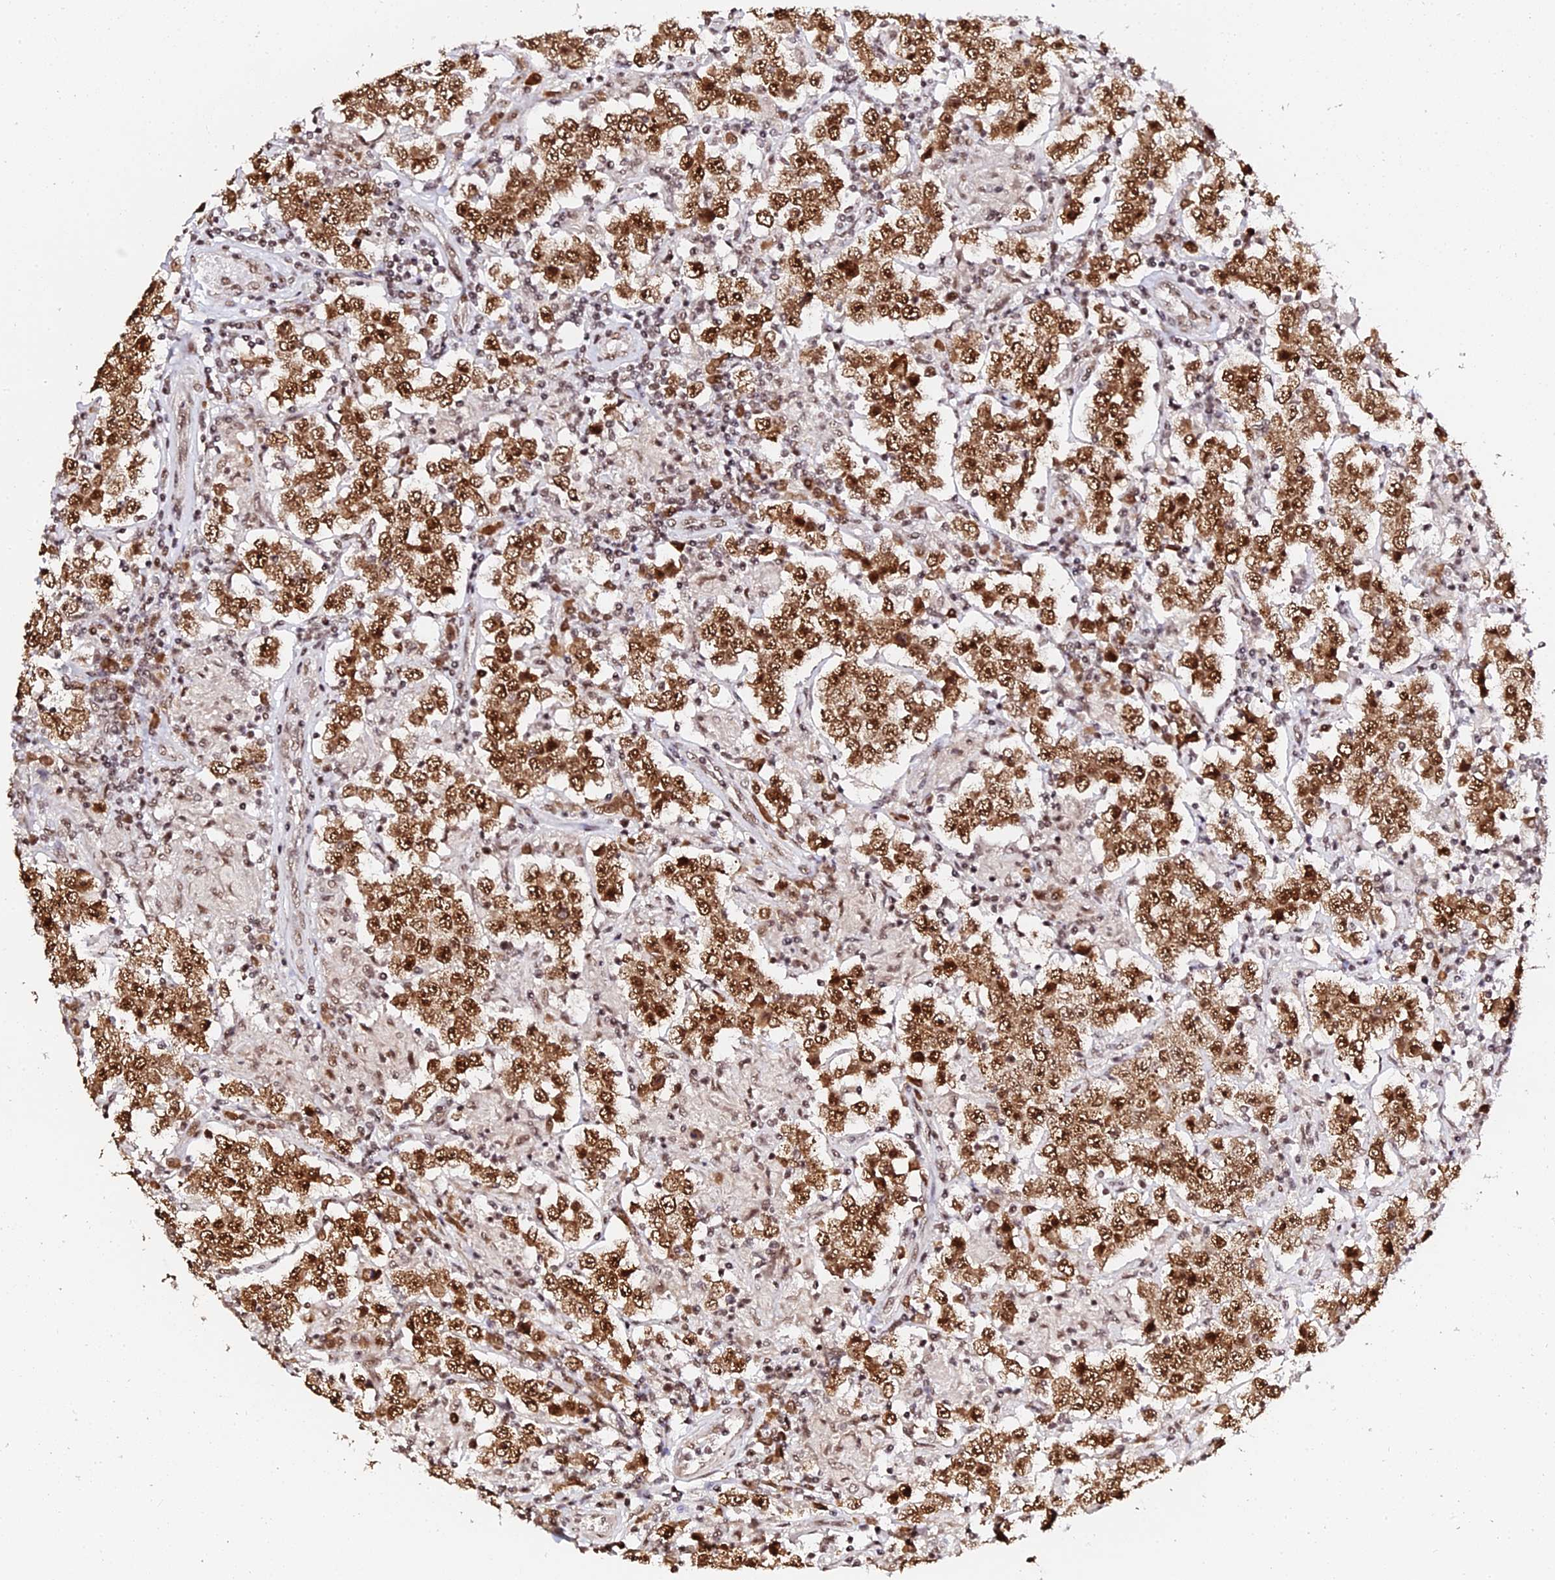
{"staining": {"intensity": "moderate", "quantity": ">75%", "location": "cytoplasmic/membranous,nuclear"}, "tissue": "testis cancer", "cell_type": "Tumor cells", "image_type": "cancer", "snomed": [{"axis": "morphology", "description": "Normal tissue, NOS"}, {"axis": "morphology", "description": "Urothelial carcinoma, High grade"}, {"axis": "morphology", "description": "Seminoma, NOS"}, {"axis": "morphology", "description": "Carcinoma, Embryonal, NOS"}, {"axis": "topography", "description": "Urinary bladder"}, {"axis": "topography", "description": "Testis"}], "caption": "High-power microscopy captured an immunohistochemistry photomicrograph of testis high-grade urothelial carcinoma, revealing moderate cytoplasmic/membranous and nuclear expression in about >75% of tumor cells. Nuclei are stained in blue.", "gene": "MCRS1", "patient": {"sex": "male", "age": 41}}